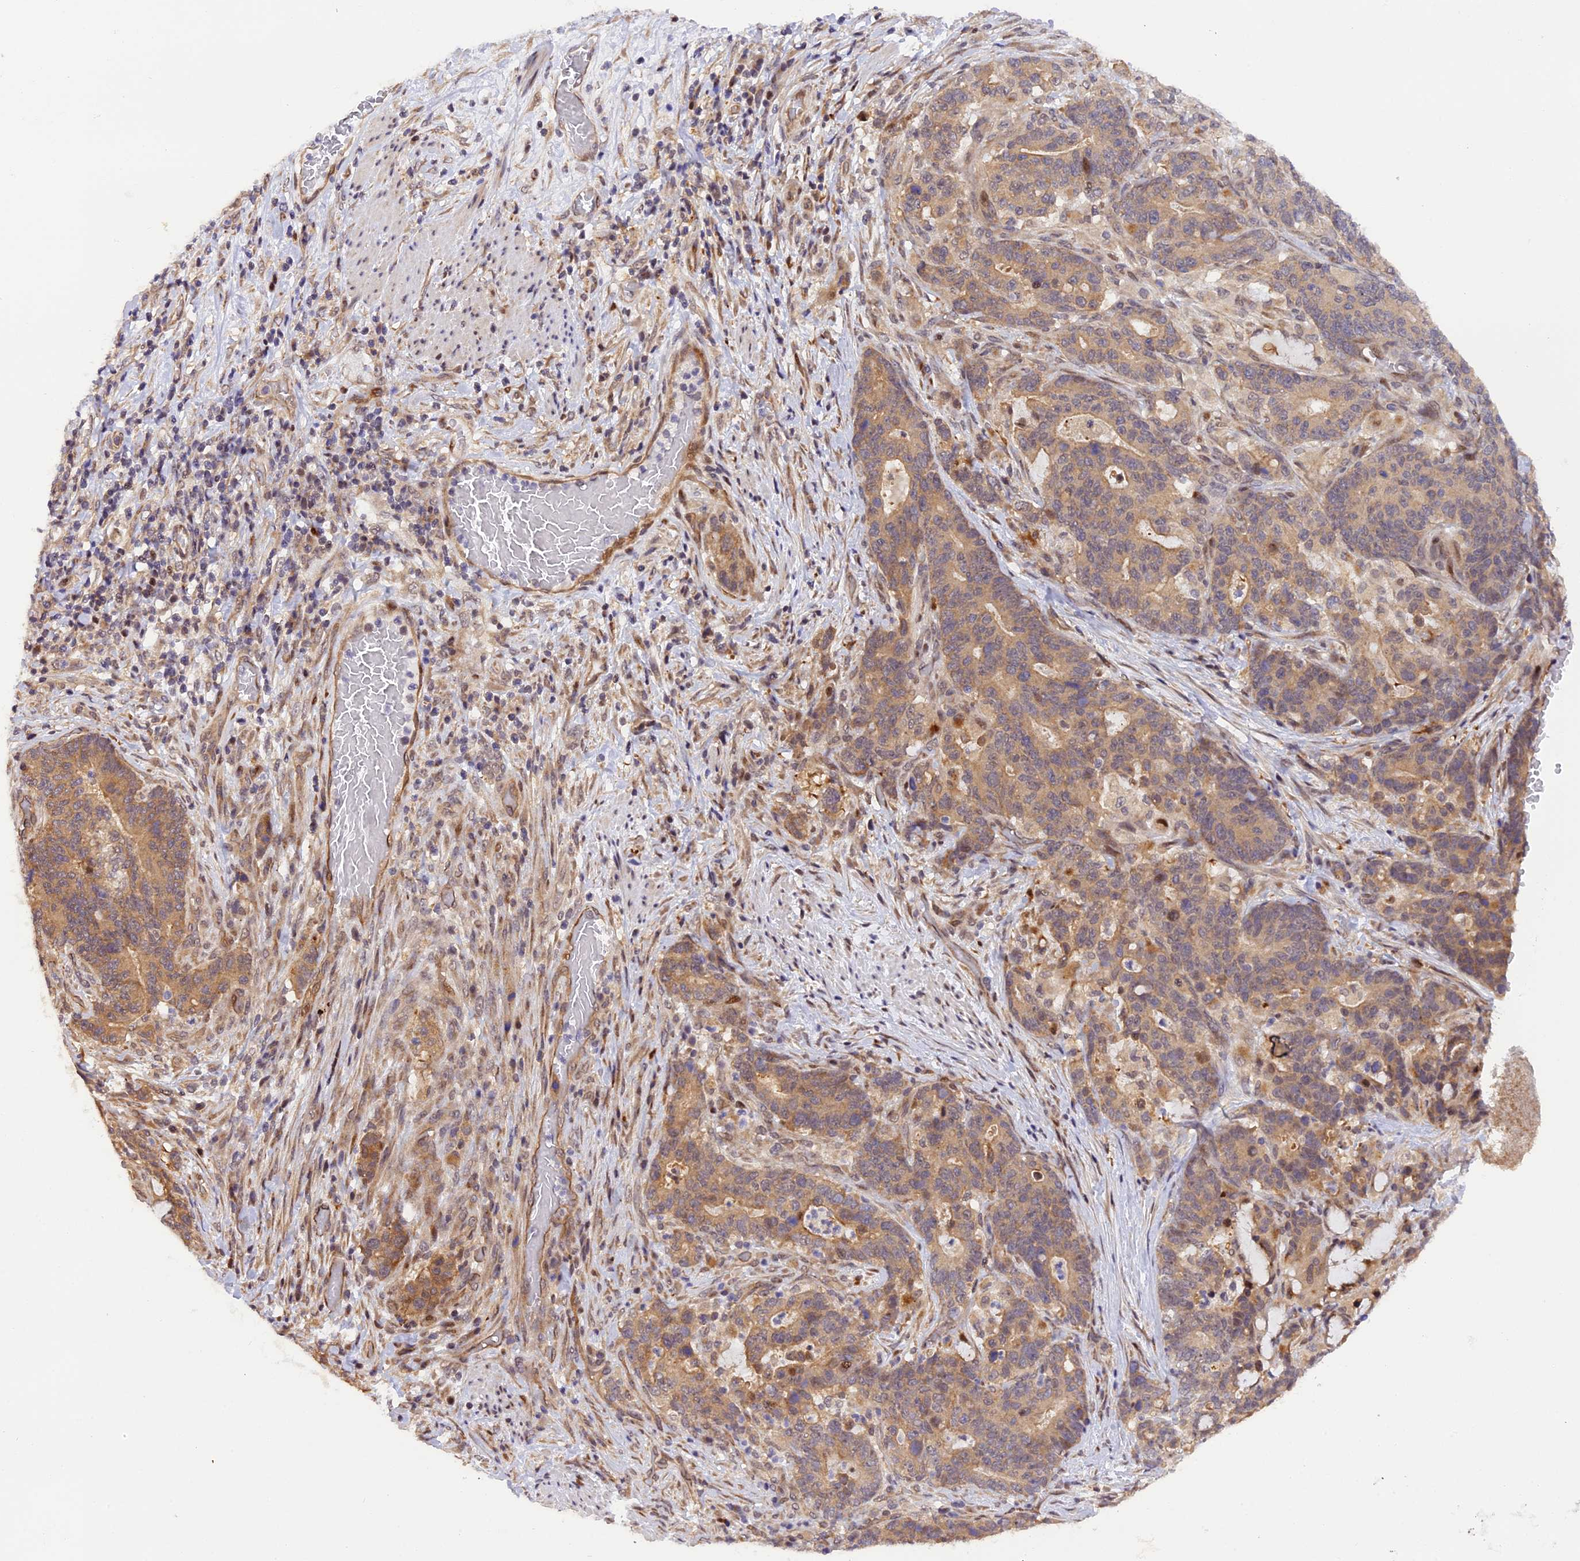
{"staining": {"intensity": "moderate", "quantity": ">75%", "location": "cytoplasmic/membranous"}, "tissue": "stomach cancer", "cell_type": "Tumor cells", "image_type": "cancer", "snomed": [{"axis": "morphology", "description": "Normal tissue, NOS"}, {"axis": "morphology", "description": "Adenocarcinoma, NOS"}, {"axis": "topography", "description": "Stomach"}], "caption": "A histopathology image showing moderate cytoplasmic/membranous staining in about >75% of tumor cells in adenocarcinoma (stomach), as visualized by brown immunohistochemical staining.", "gene": "SAMD4A", "patient": {"sex": "female", "age": 64}}